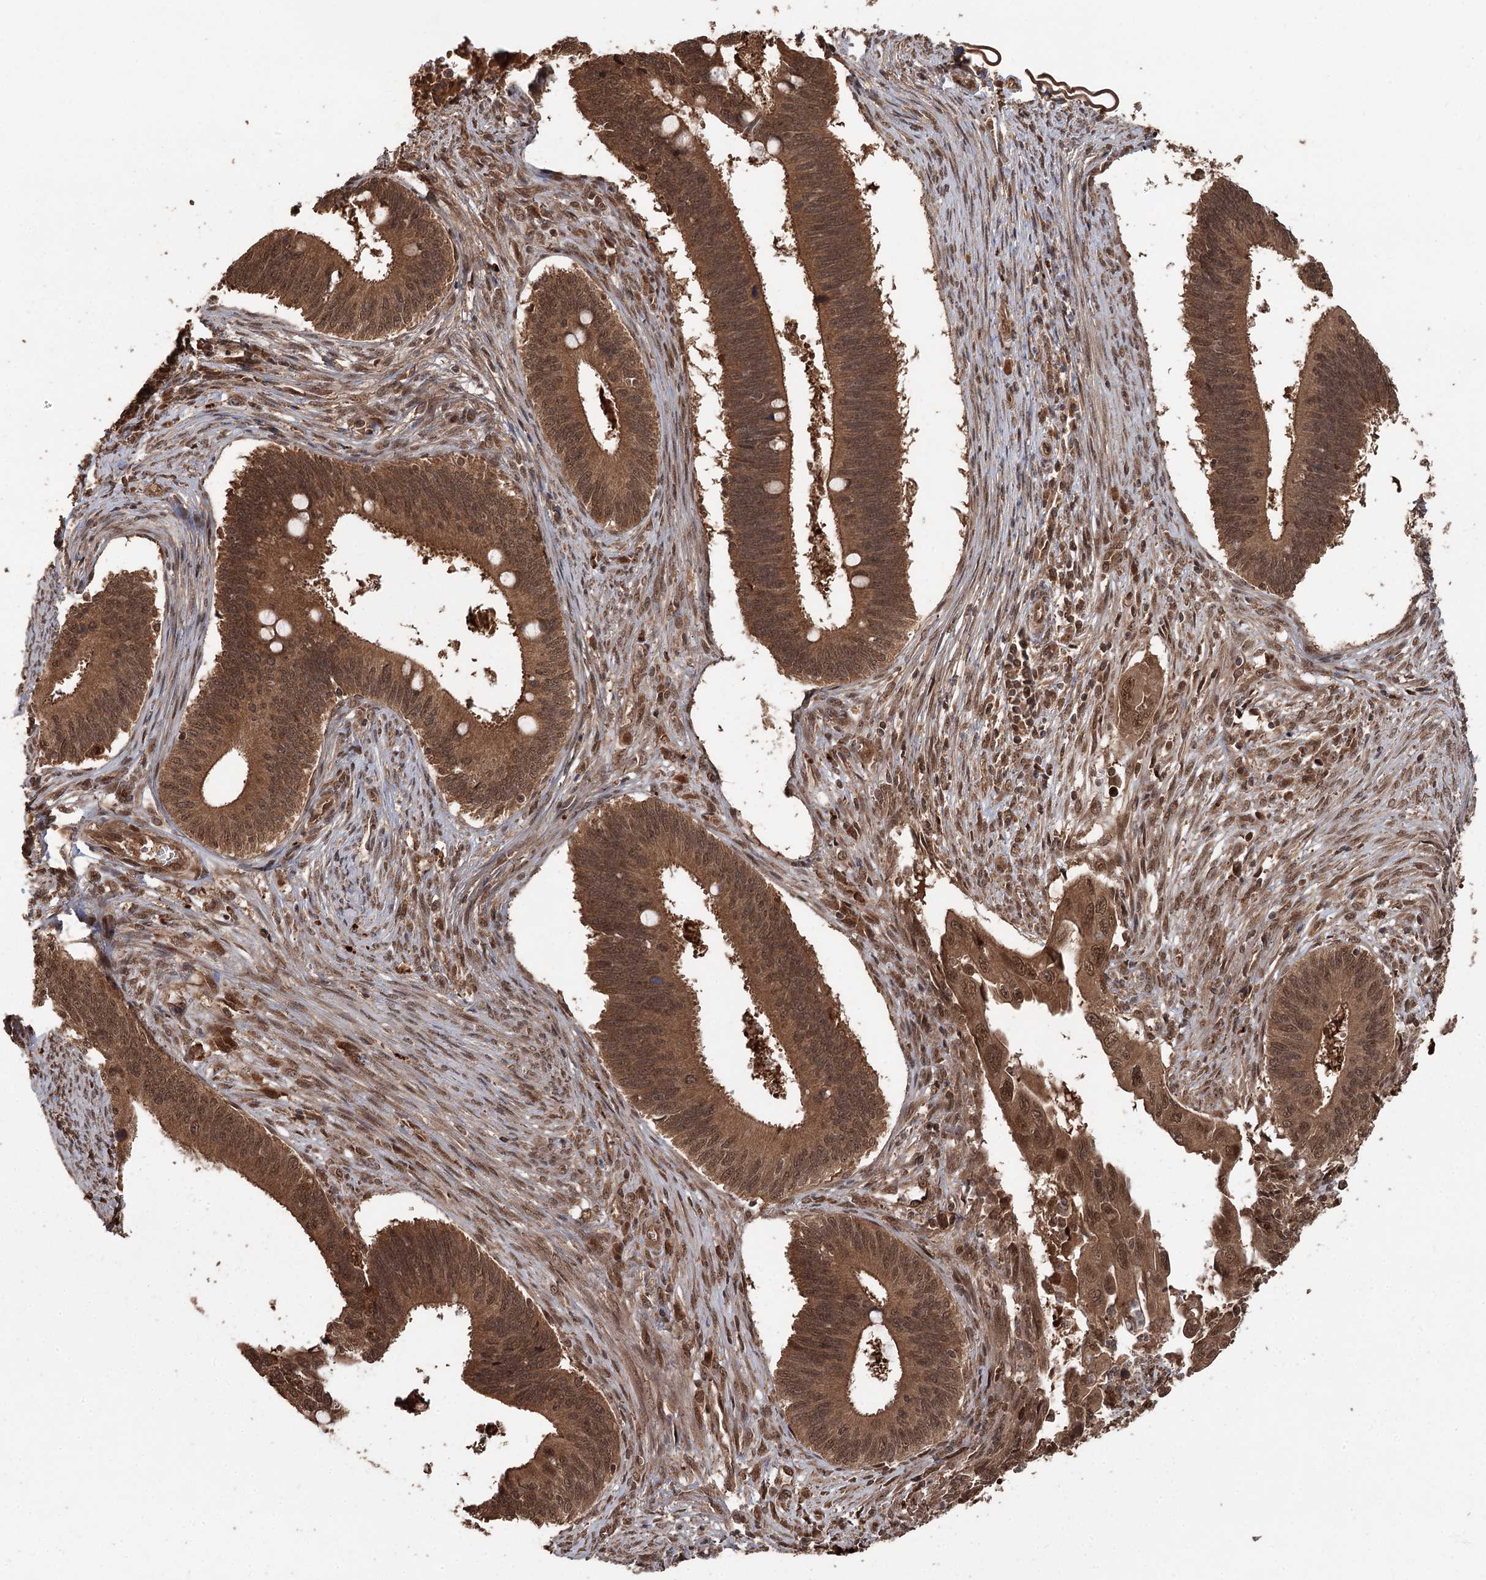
{"staining": {"intensity": "moderate", "quantity": ">75%", "location": "cytoplasmic/membranous,nuclear"}, "tissue": "cervical cancer", "cell_type": "Tumor cells", "image_type": "cancer", "snomed": [{"axis": "morphology", "description": "Adenocarcinoma, NOS"}, {"axis": "topography", "description": "Cervix"}], "caption": "Tumor cells show medium levels of moderate cytoplasmic/membranous and nuclear expression in approximately >75% of cells in human cervical cancer.", "gene": "N6AMT1", "patient": {"sex": "female", "age": 42}}